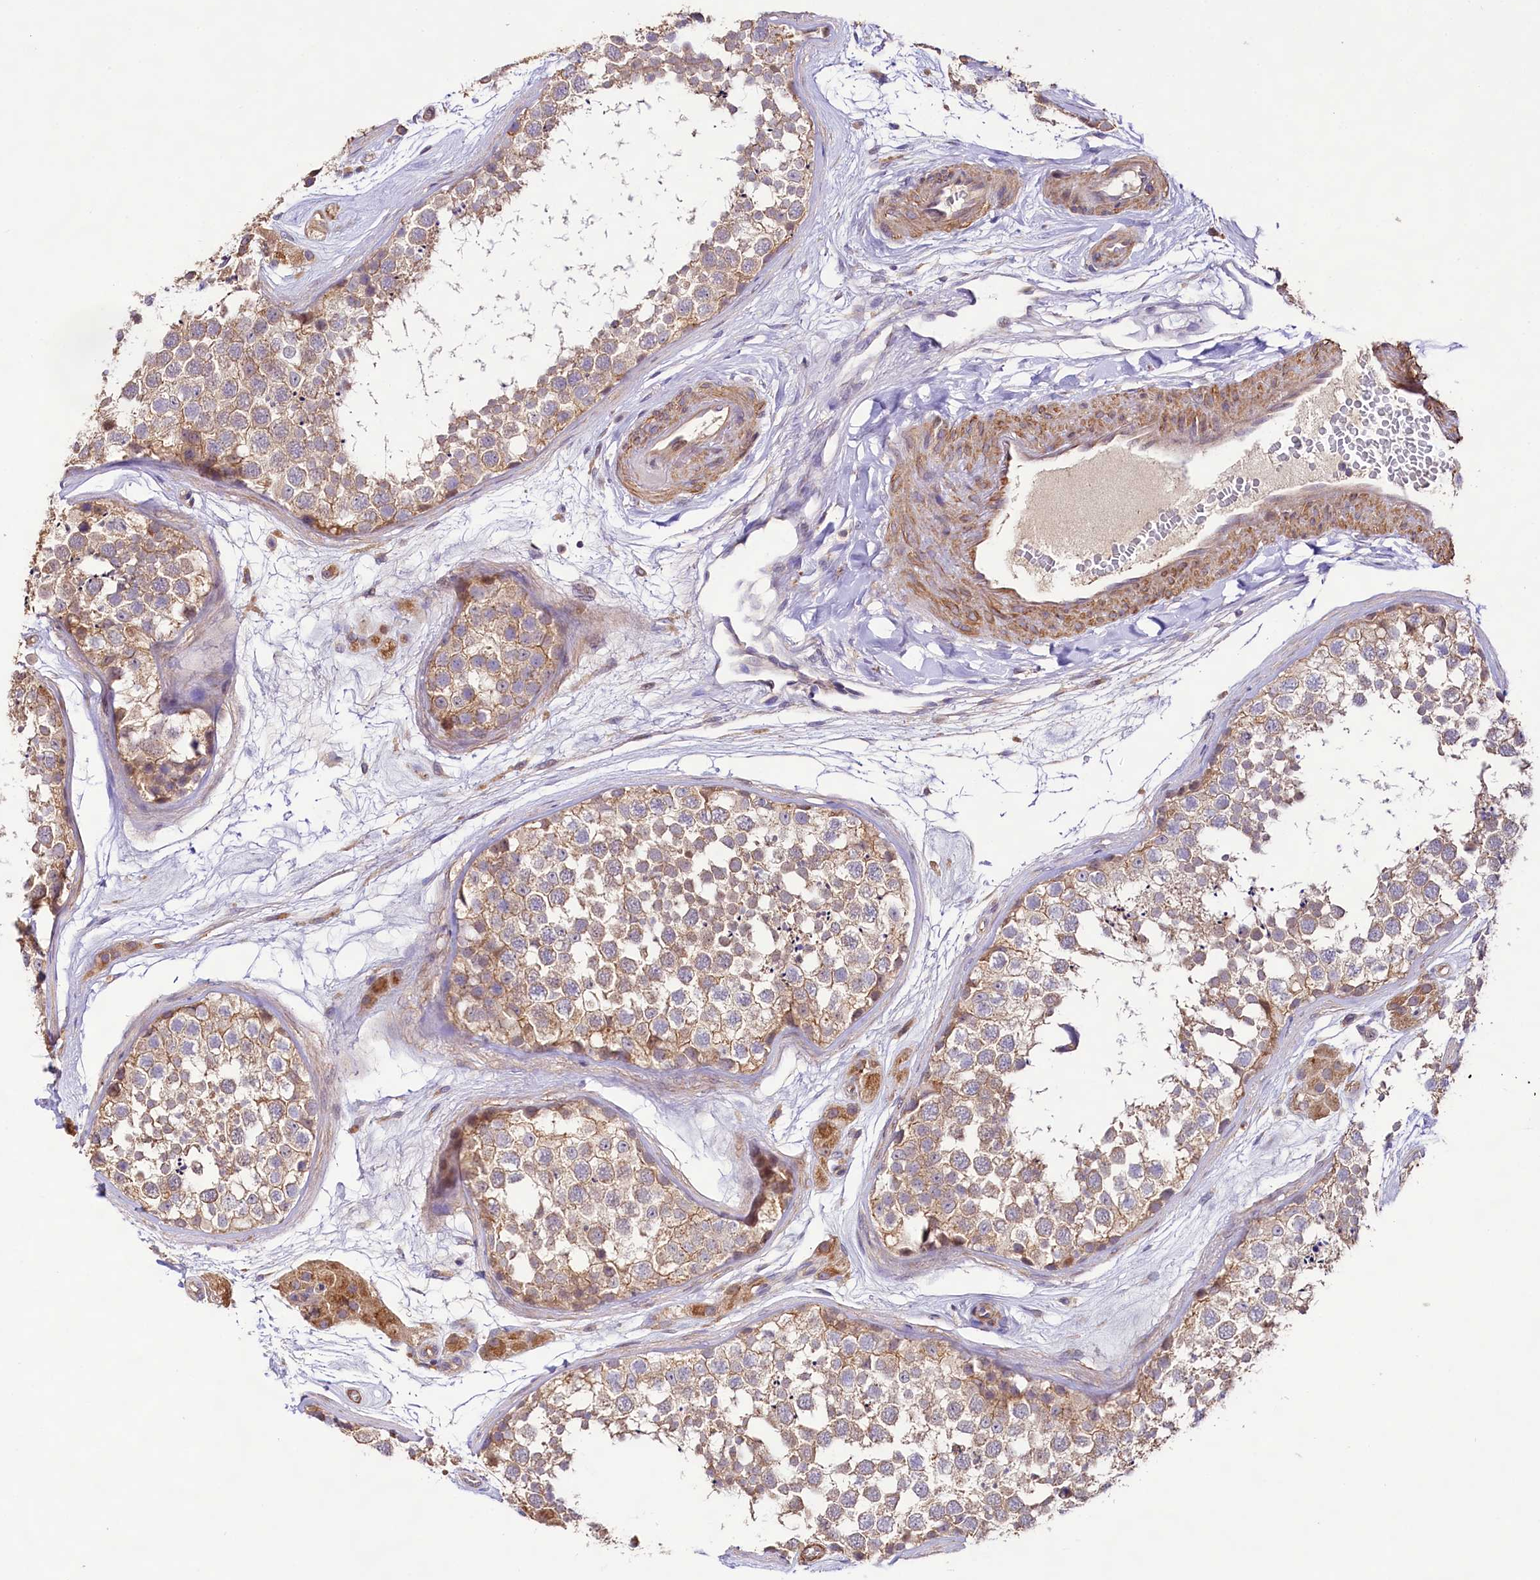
{"staining": {"intensity": "weak", "quantity": ">75%", "location": "cytoplasmic/membranous"}, "tissue": "testis", "cell_type": "Cells in seminiferous ducts", "image_type": "normal", "snomed": [{"axis": "morphology", "description": "Normal tissue, NOS"}, {"axis": "topography", "description": "Testis"}], "caption": "IHC histopathology image of benign testis: human testis stained using immunohistochemistry displays low levels of weak protein expression localized specifically in the cytoplasmic/membranous of cells in seminiferous ducts, appearing as a cytoplasmic/membranous brown color.", "gene": "VPS11", "patient": {"sex": "male", "age": 56}}